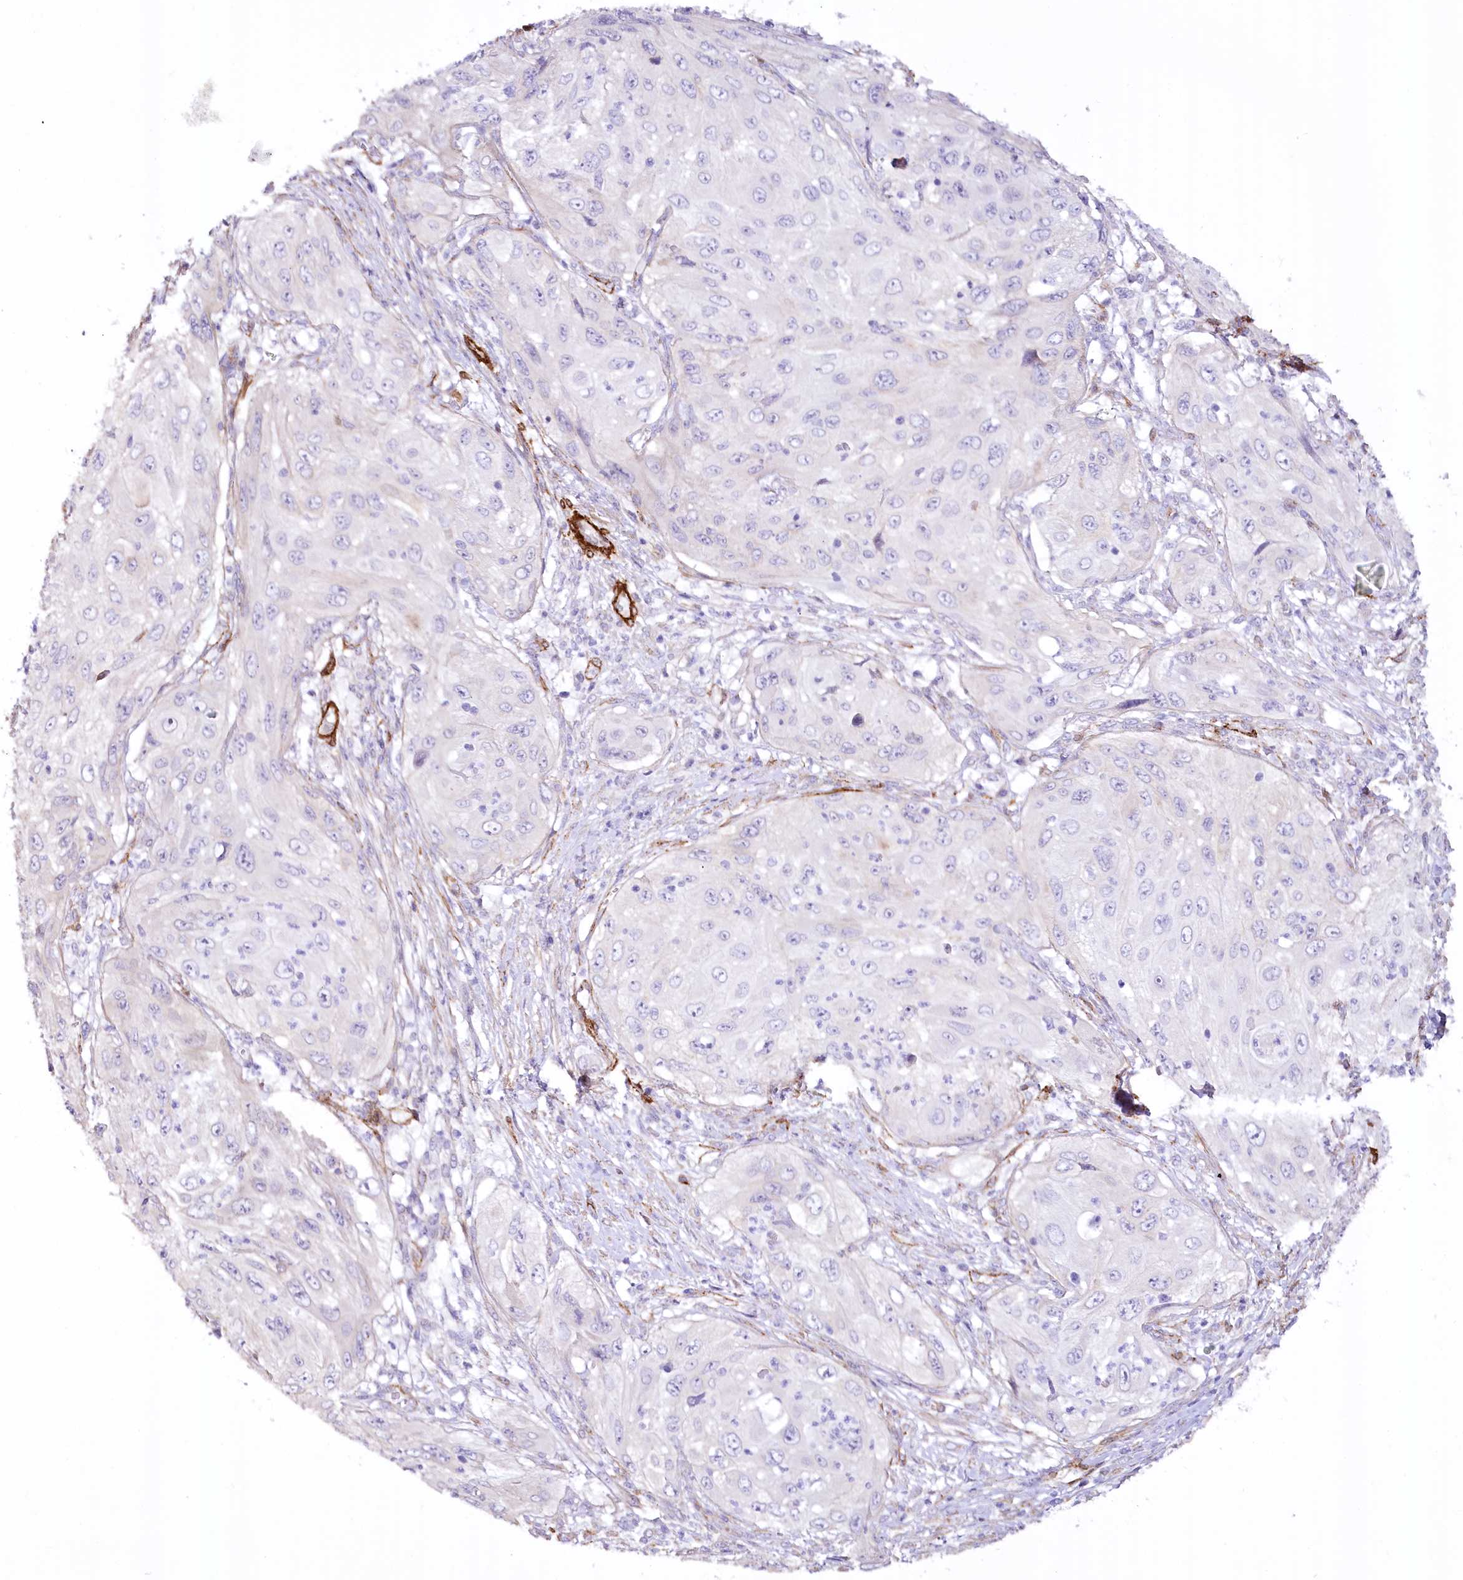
{"staining": {"intensity": "negative", "quantity": "none", "location": "none"}, "tissue": "cervical cancer", "cell_type": "Tumor cells", "image_type": "cancer", "snomed": [{"axis": "morphology", "description": "Squamous cell carcinoma, NOS"}, {"axis": "topography", "description": "Cervix"}], "caption": "This is an immunohistochemistry micrograph of cervical cancer. There is no expression in tumor cells.", "gene": "SYNPO2", "patient": {"sex": "female", "age": 42}}